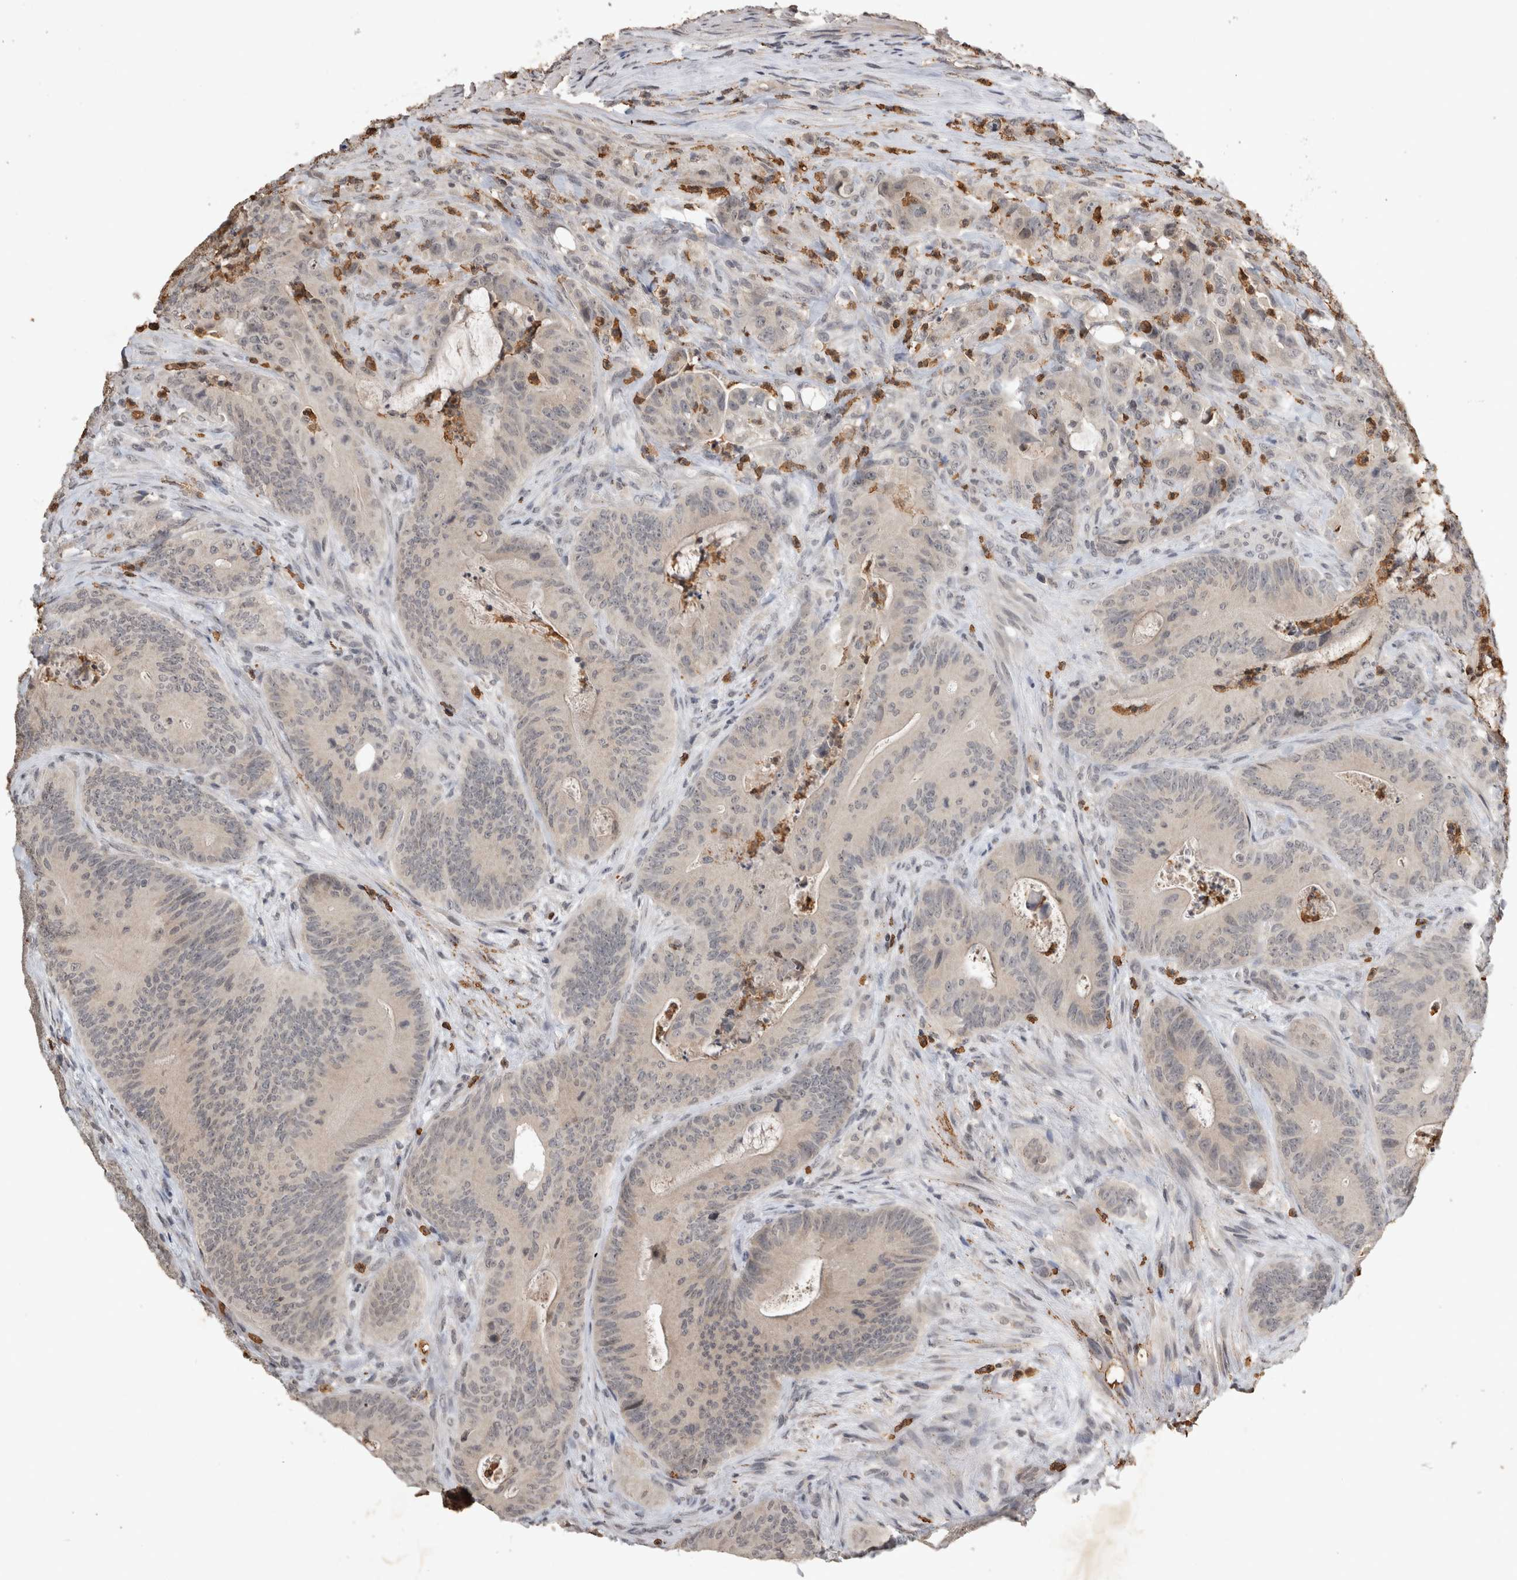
{"staining": {"intensity": "negative", "quantity": "none", "location": "none"}, "tissue": "colorectal cancer", "cell_type": "Tumor cells", "image_type": "cancer", "snomed": [{"axis": "morphology", "description": "Normal tissue, NOS"}, {"axis": "topography", "description": "Colon"}], "caption": "DAB (3,3'-diaminobenzidine) immunohistochemical staining of colorectal cancer displays no significant staining in tumor cells.", "gene": "HRK", "patient": {"sex": "female", "age": 82}}